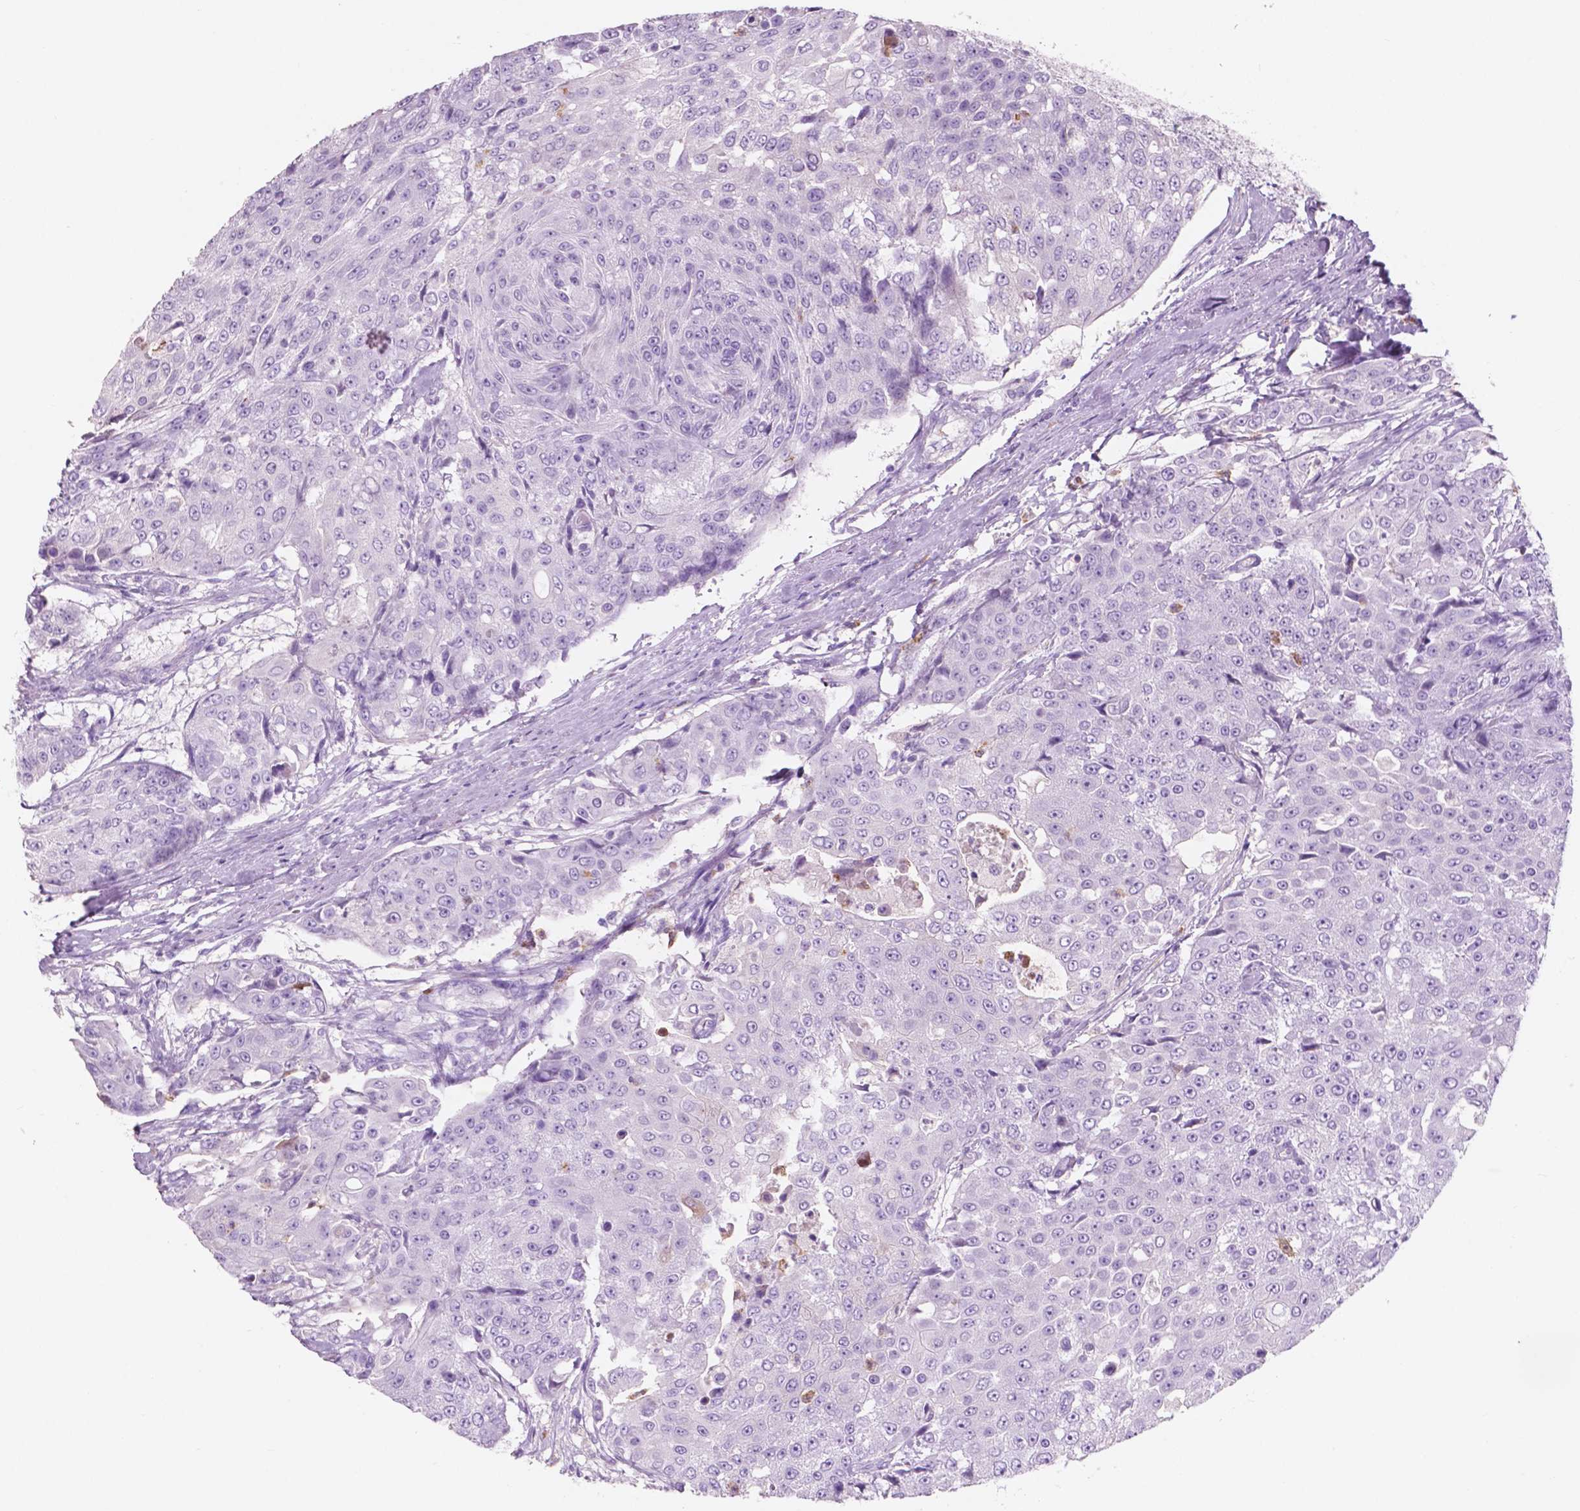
{"staining": {"intensity": "negative", "quantity": "none", "location": "none"}, "tissue": "urothelial cancer", "cell_type": "Tumor cells", "image_type": "cancer", "snomed": [{"axis": "morphology", "description": "Urothelial carcinoma, High grade"}, {"axis": "topography", "description": "Urinary bladder"}], "caption": "High-grade urothelial carcinoma was stained to show a protein in brown. There is no significant expression in tumor cells.", "gene": "CUZD1", "patient": {"sex": "female", "age": 63}}